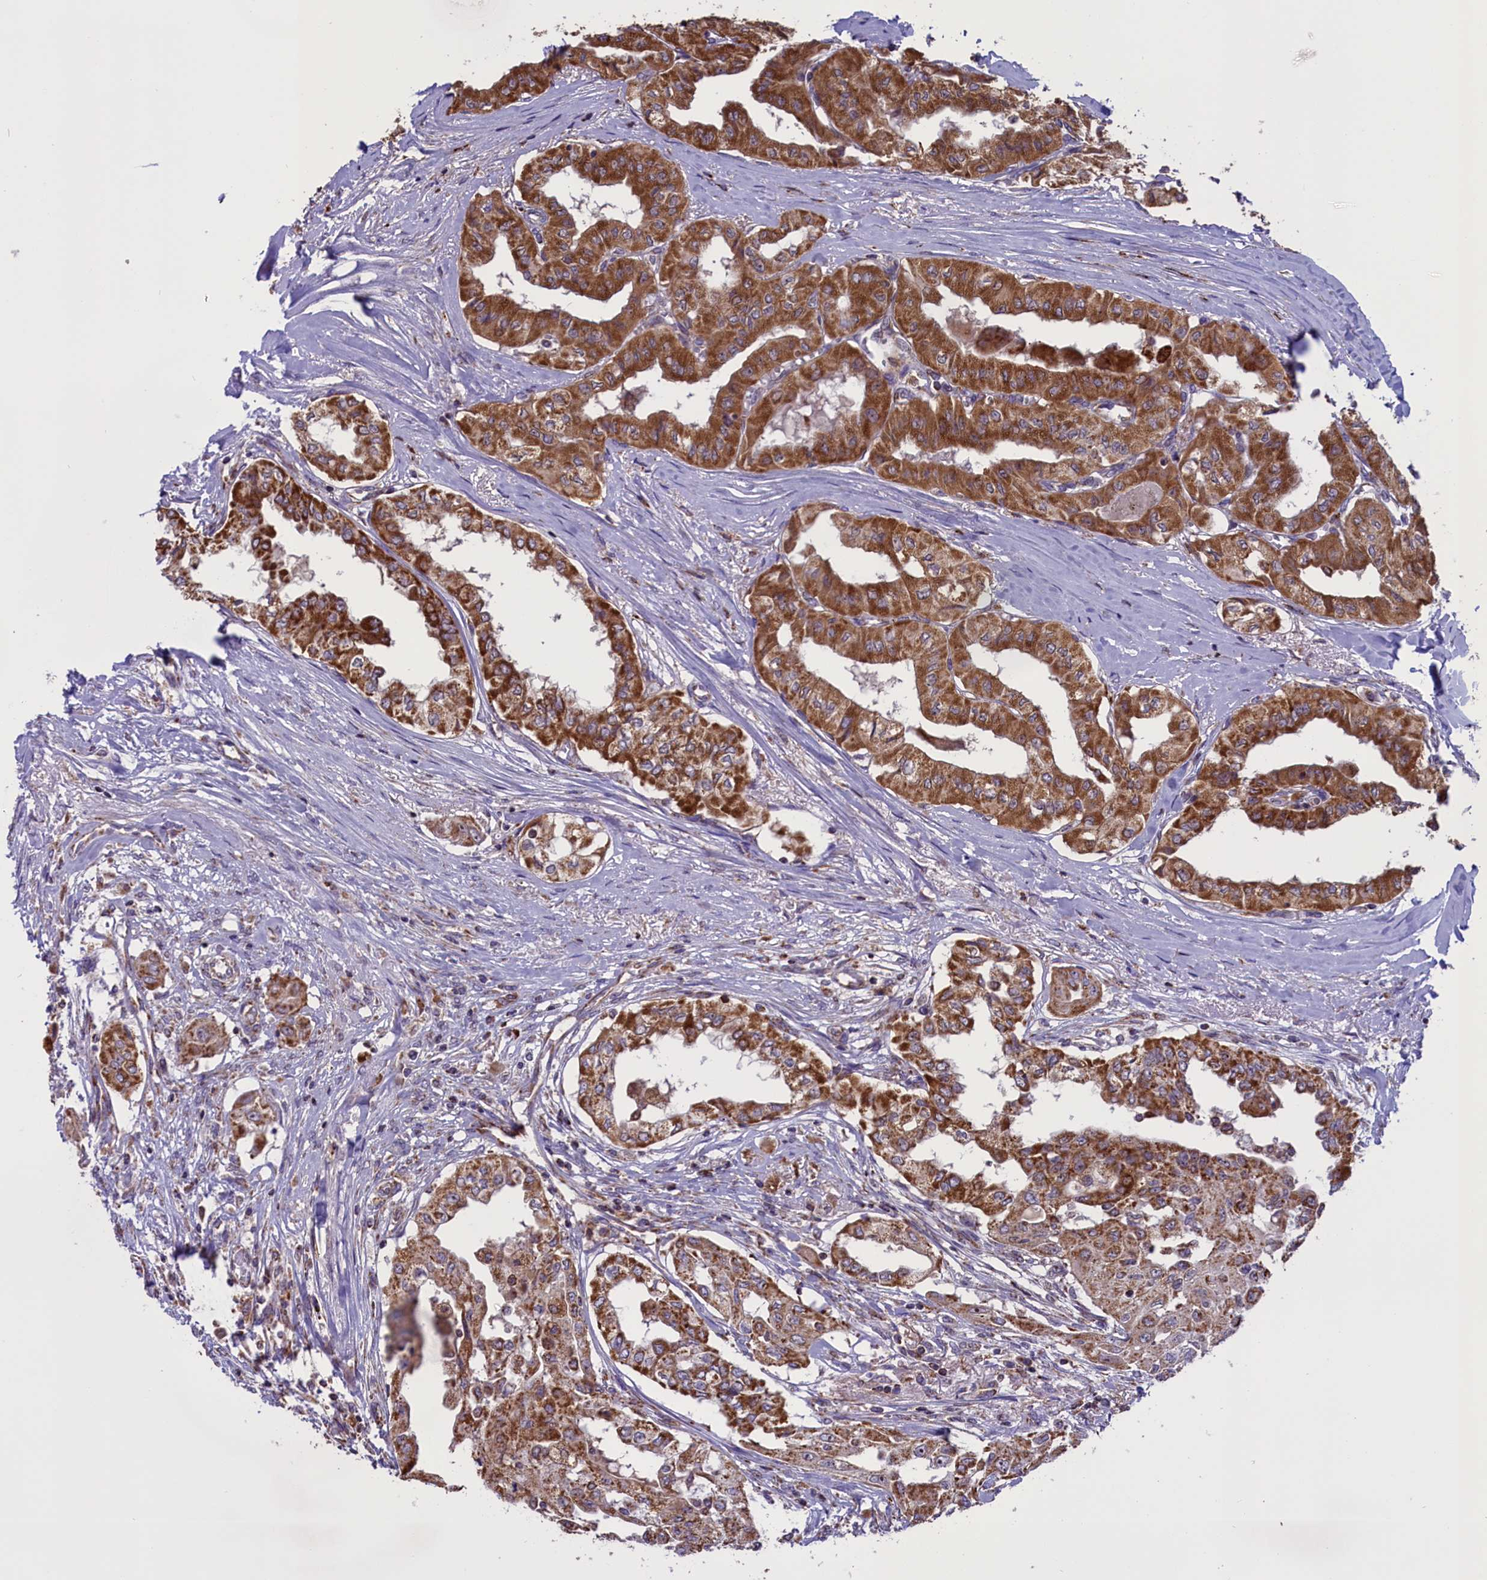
{"staining": {"intensity": "strong", "quantity": ">75%", "location": "cytoplasmic/membranous"}, "tissue": "thyroid cancer", "cell_type": "Tumor cells", "image_type": "cancer", "snomed": [{"axis": "morphology", "description": "Papillary adenocarcinoma, NOS"}, {"axis": "topography", "description": "Thyroid gland"}], "caption": "The image exhibits staining of thyroid cancer (papillary adenocarcinoma), revealing strong cytoplasmic/membranous protein staining (brown color) within tumor cells. The staining was performed using DAB to visualize the protein expression in brown, while the nuclei were stained in blue with hematoxylin (Magnification: 20x).", "gene": "GLRX5", "patient": {"sex": "female", "age": 59}}